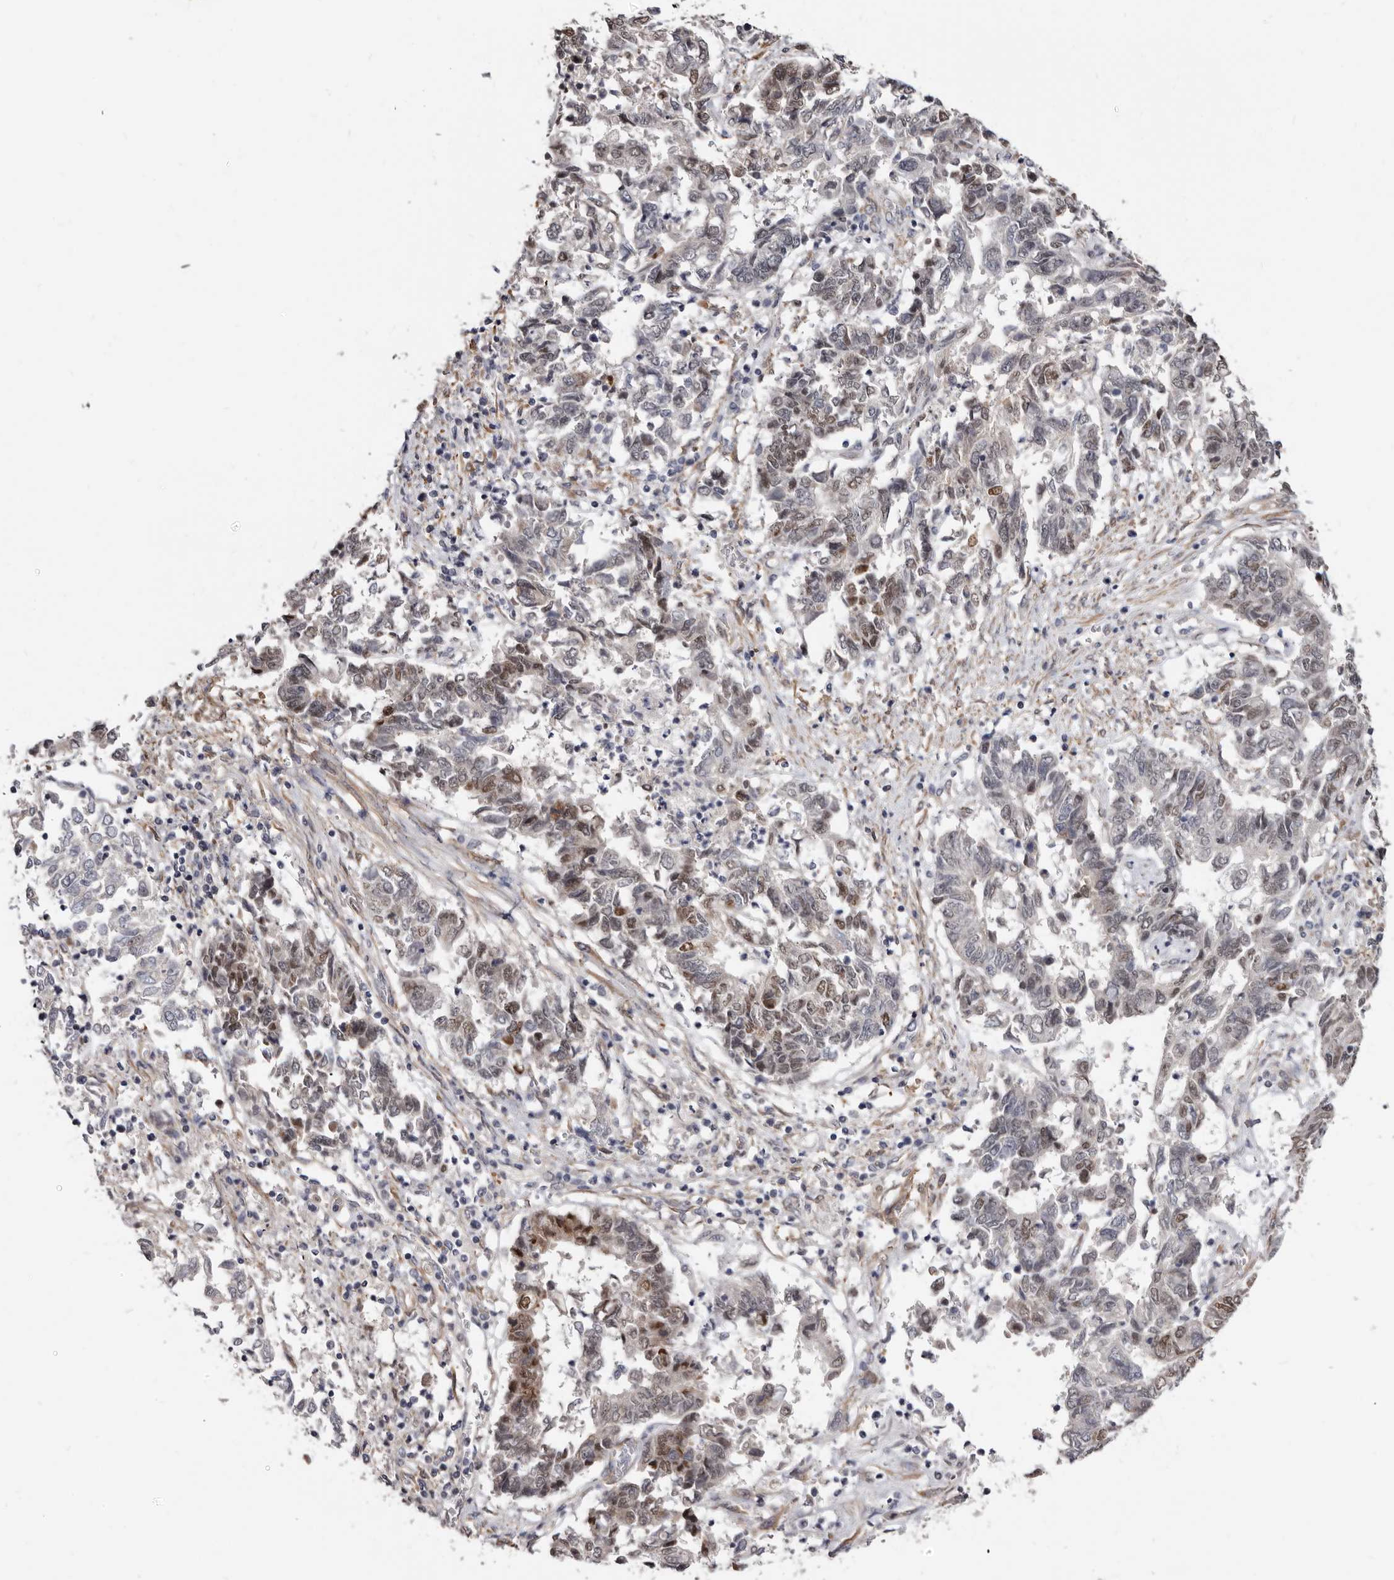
{"staining": {"intensity": "moderate", "quantity": "<25%", "location": "nuclear"}, "tissue": "endometrial cancer", "cell_type": "Tumor cells", "image_type": "cancer", "snomed": [{"axis": "morphology", "description": "Adenocarcinoma, NOS"}, {"axis": "topography", "description": "Endometrium"}], "caption": "Human endometrial cancer stained with a brown dye demonstrates moderate nuclear positive staining in about <25% of tumor cells.", "gene": "KHDRBS2", "patient": {"sex": "female", "age": 80}}